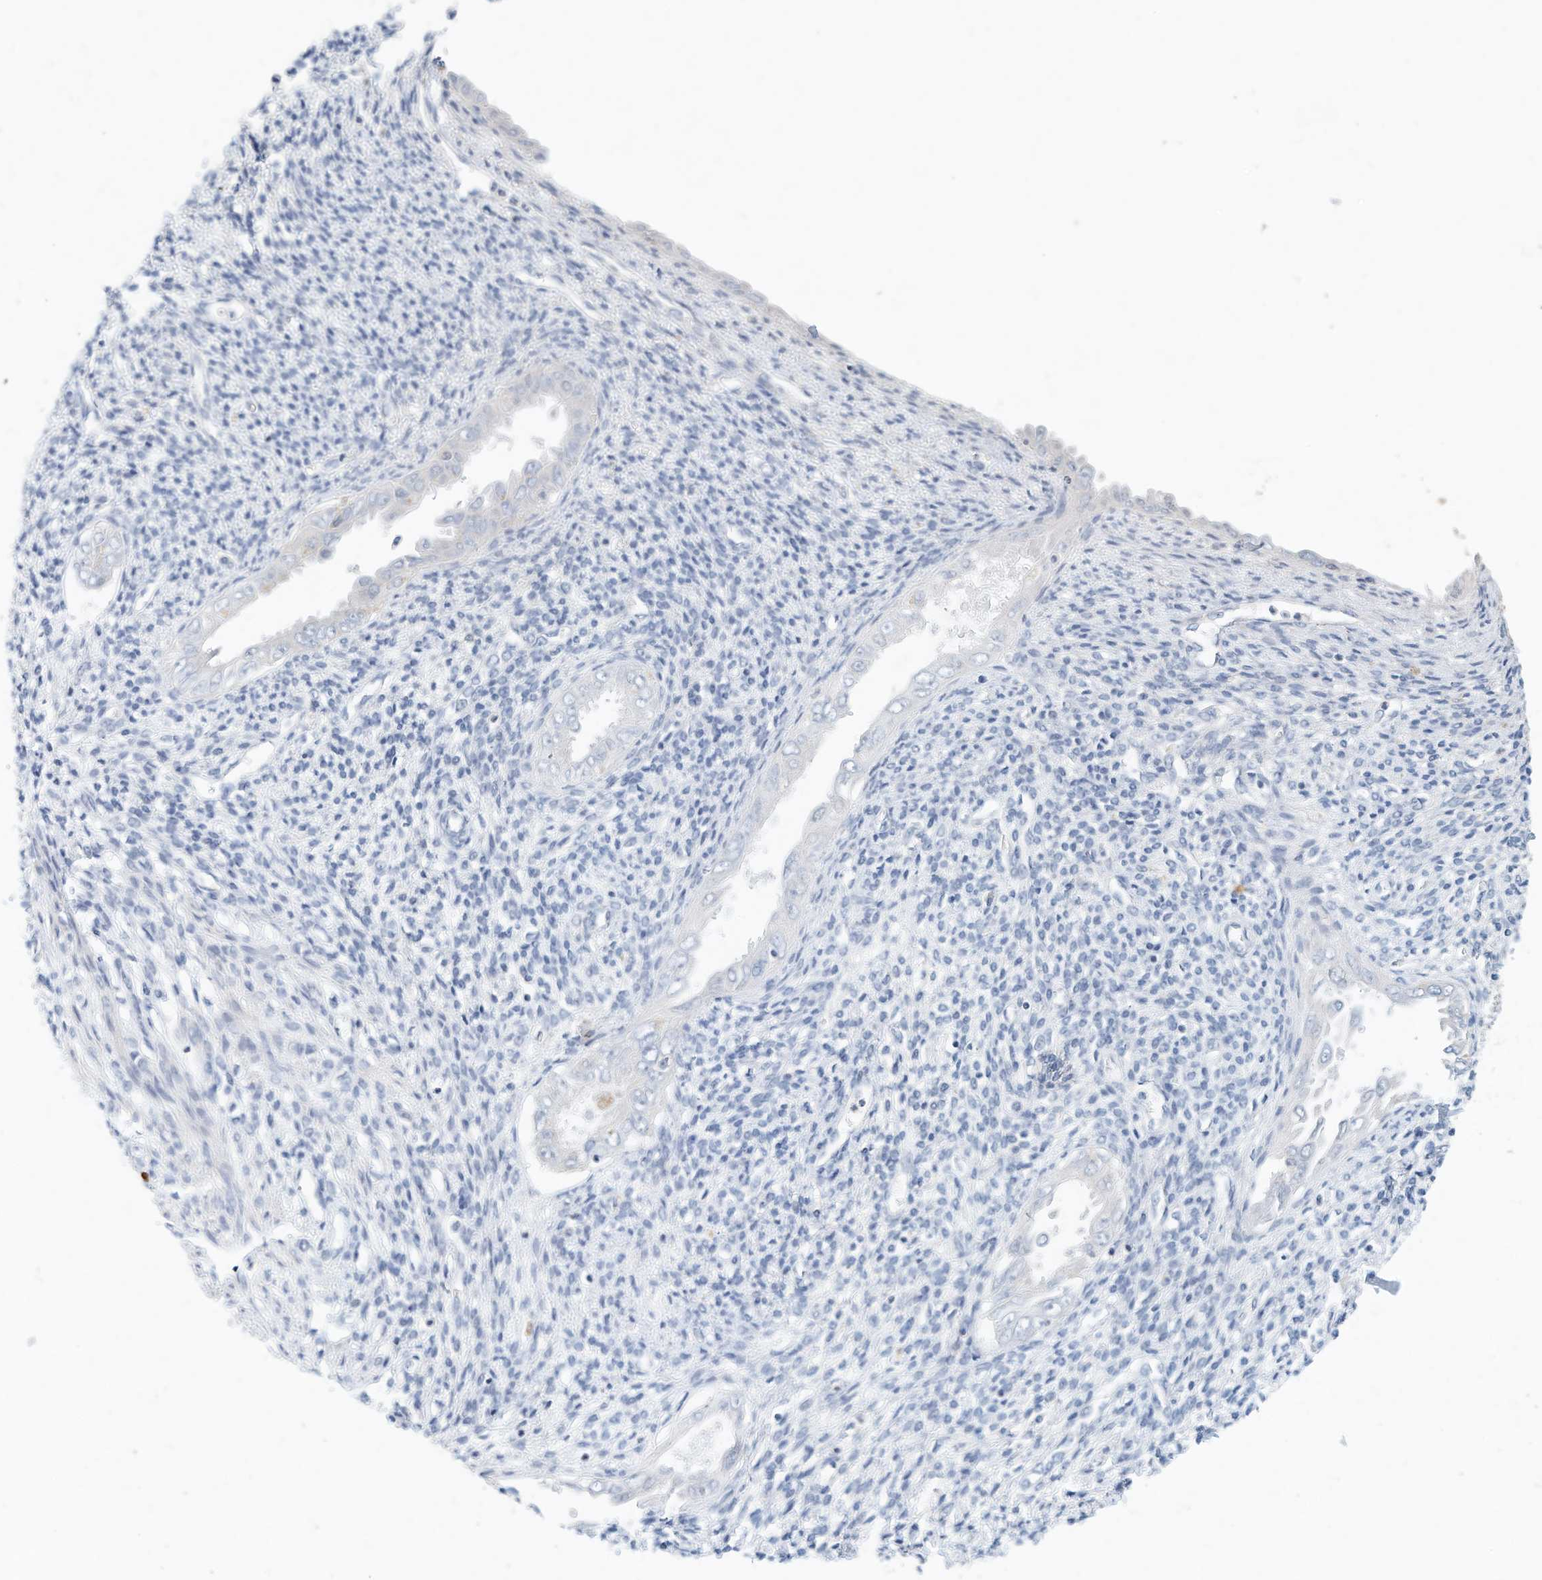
{"staining": {"intensity": "negative", "quantity": "none", "location": "none"}, "tissue": "endometrium", "cell_type": "Cells in endometrial stroma", "image_type": "normal", "snomed": [{"axis": "morphology", "description": "Normal tissue, NOS"}, {"axis": "topography", "description": "Endometrium"}], "caption": "Immunohistochemical staining of benign human endometrium exhibits no significant expression in cells in endometrial stroma.", "gene": "MICAL1", "patient": {"sex": "female", "age": 66}}